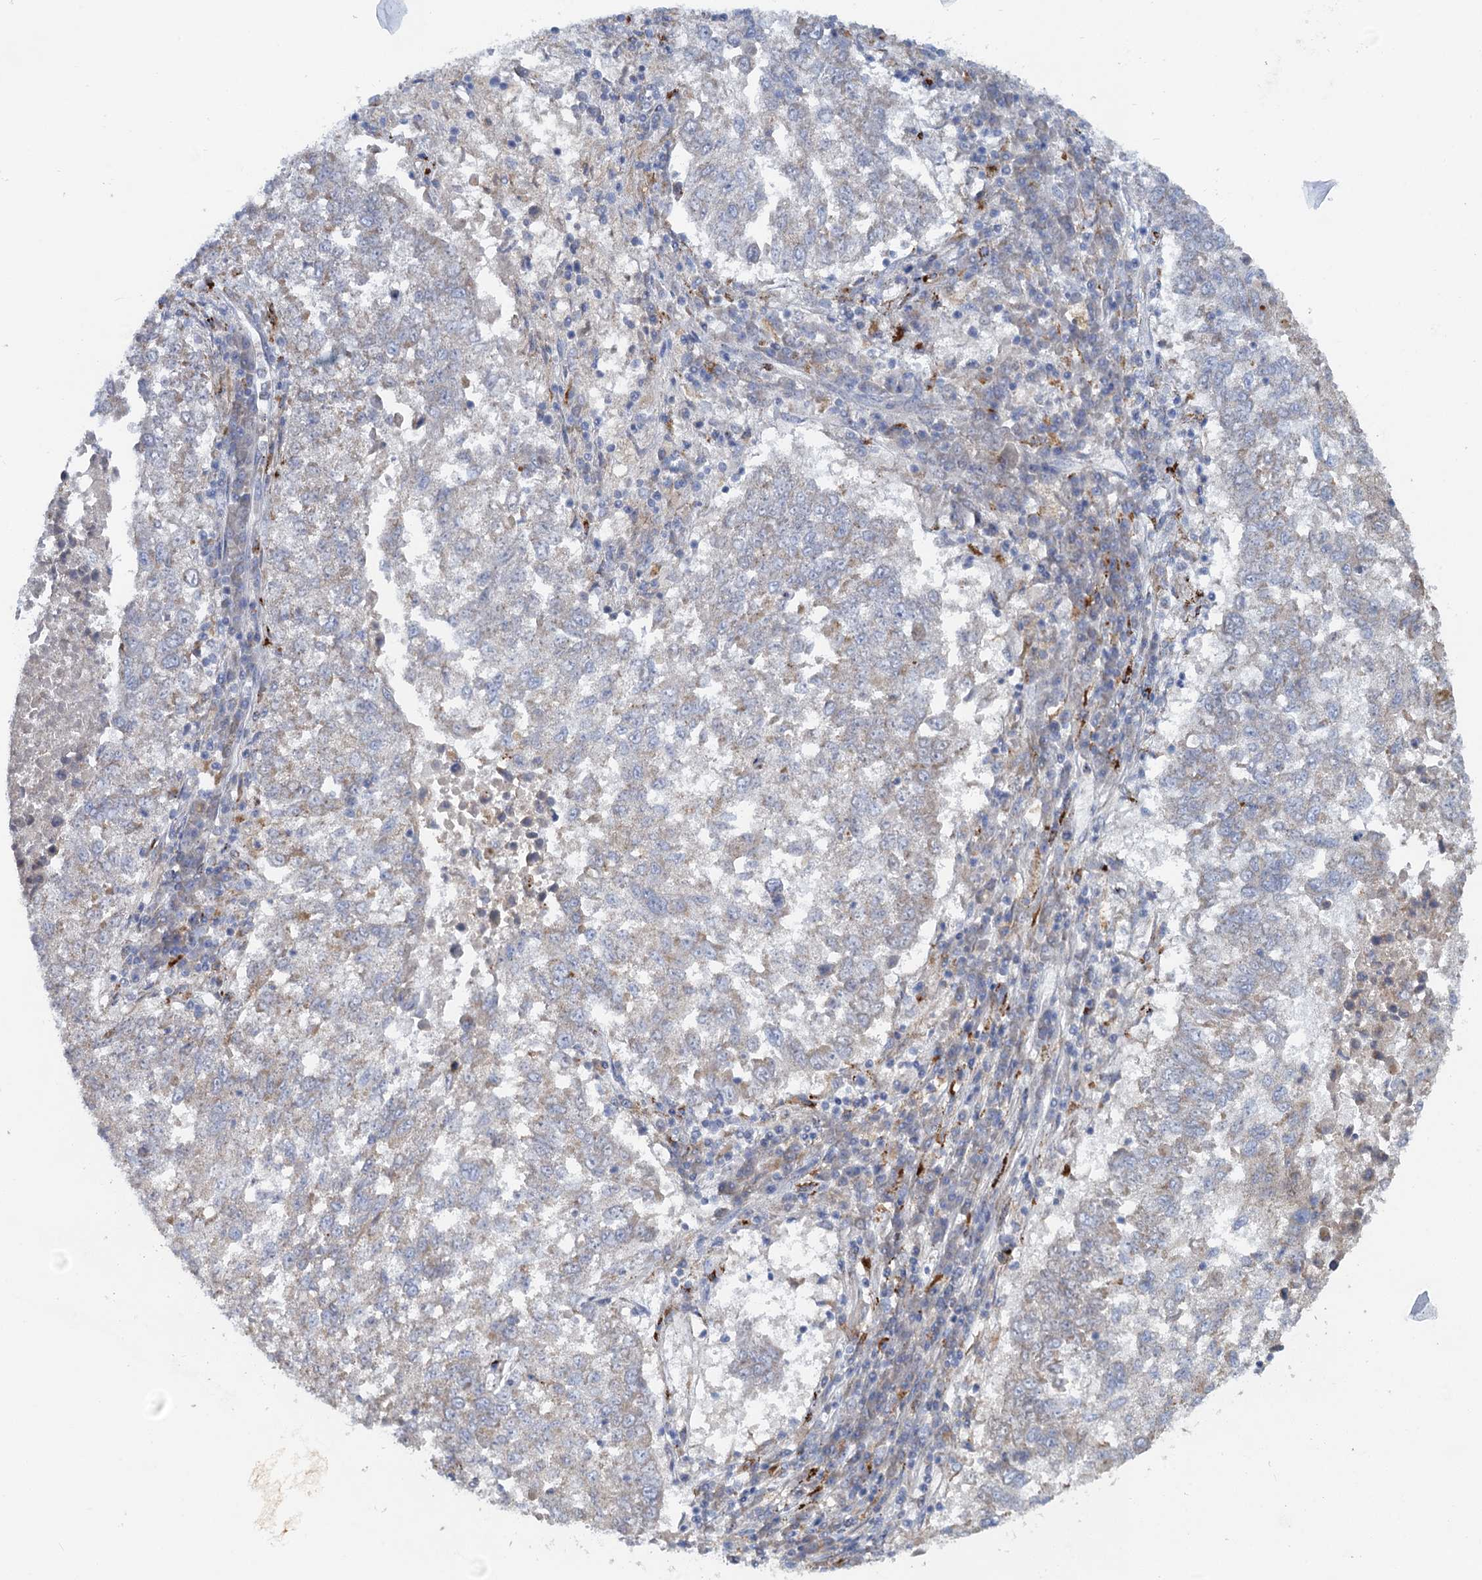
{"staining": {"intensity": "negative", "quantity": "none", "location": "none"}, "tissue": "lung cancer", "cell_type": "Tumor cells", "image_type": "cancer", "snomed": [{"axis": "morphology", "description": "Squamous cell carcinoma, NOS"}, {"axis": "topography", "description": "Lung"}], "caption": "IHC of lung cancer (squamous cell carcinoma) demonstrates no staining in tumor cells.", "gene": "ANKS3", "patient": {"sex": "male", "age": 73}}